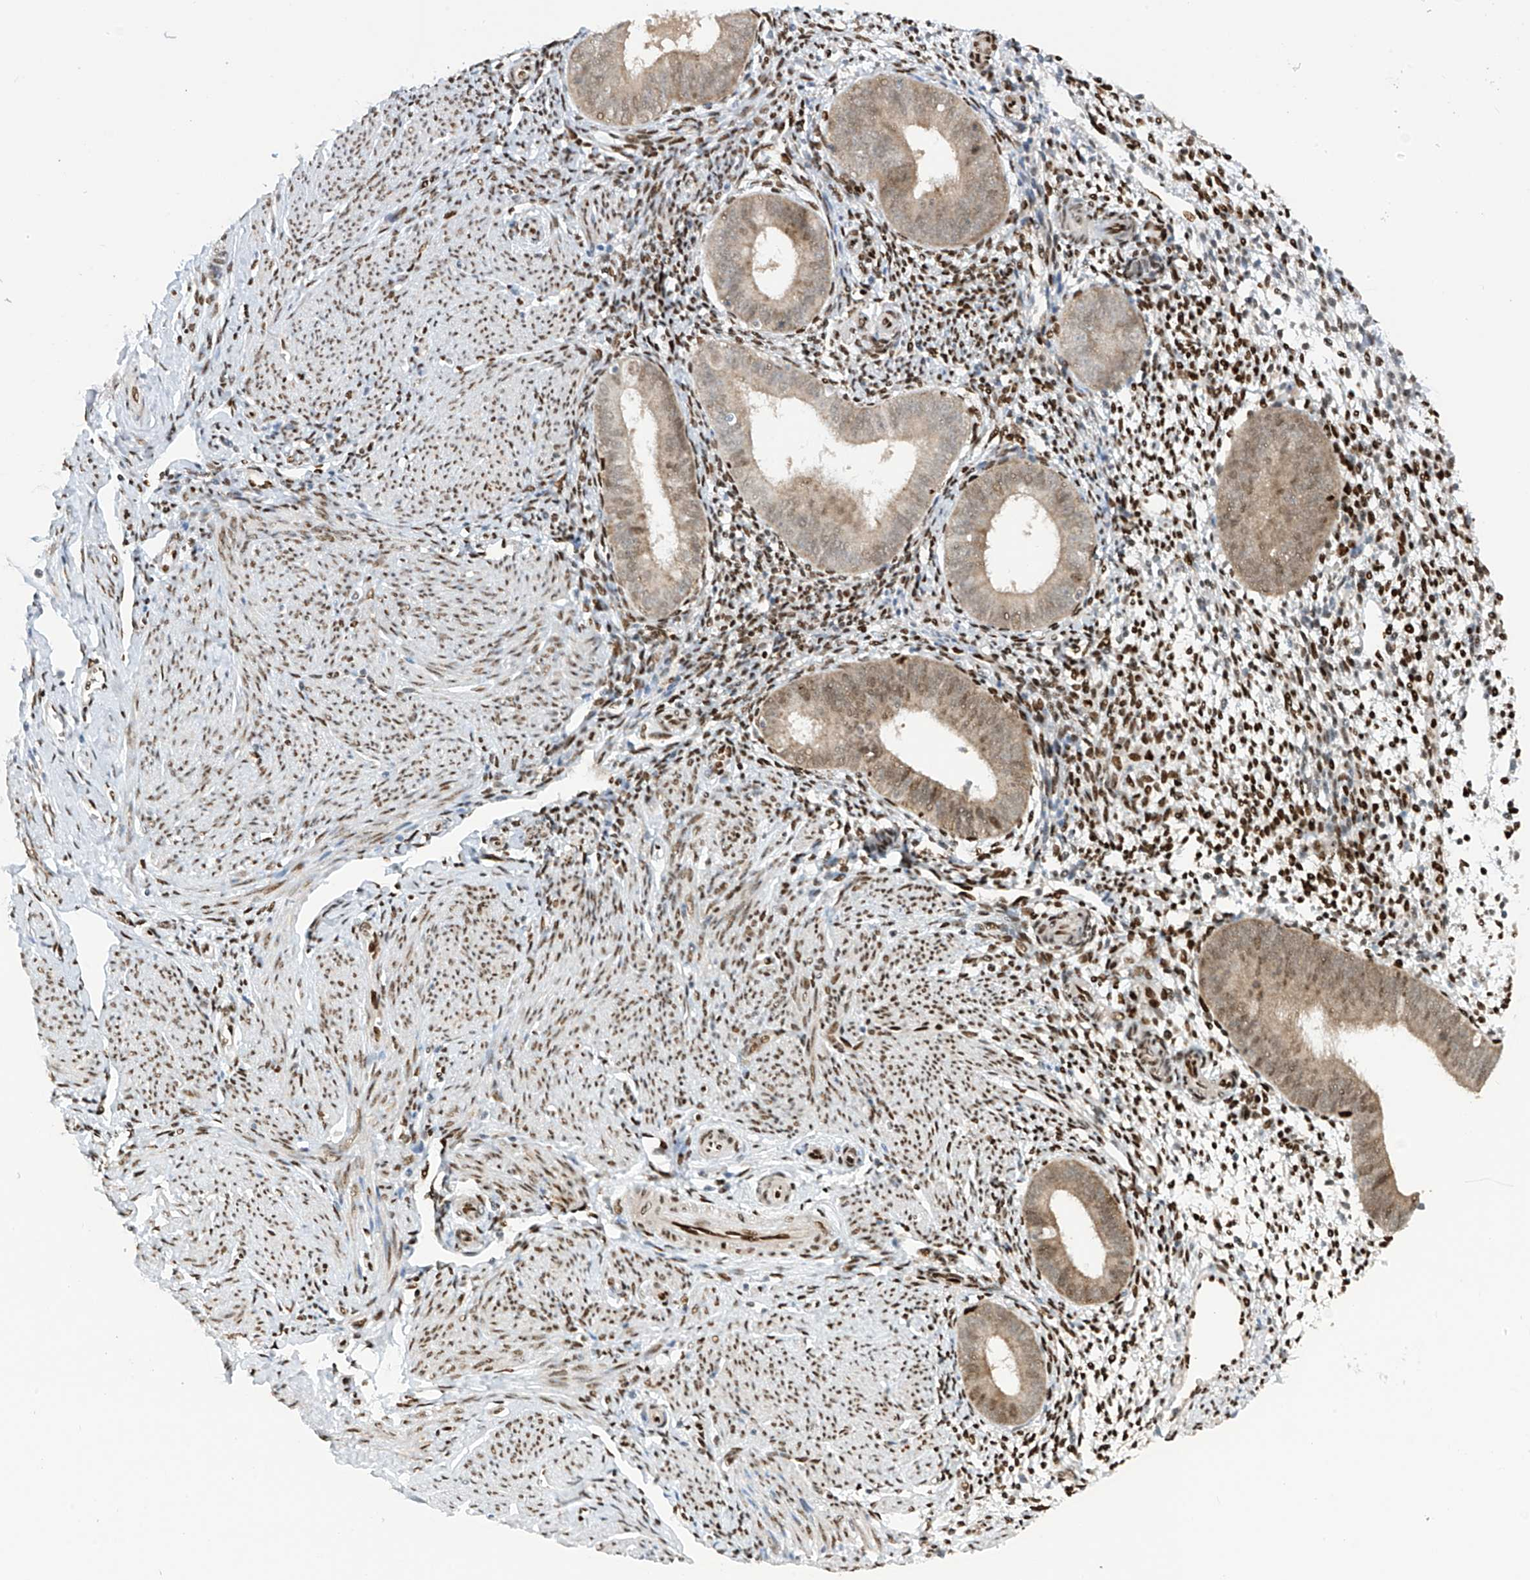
{"staining": {"intensity": "moderate", "quantity": "25%-75%", "location": "nuclear"}, "tissue": "endometrium", "cell_type": "Cells in endometrial stroma", "image_type": "normal", "snomed": [{"axis": "morphology", "description": "Normal tissue, NOS"}, {"axis": "topography", "description": "Uterus"}, {"axis": "topography", "description": "Endometrium"}], "caption": "Immunohistochemical staining of normal endometrium displays moderate nuclear protein staining in approximately 25%-75% of cells in endometrial stroma. (brown staining indicates protein expression, while blue staining denotes nuclei).", "gene": "PM20D2", "patient": {"sex": "female", "age": 48}}